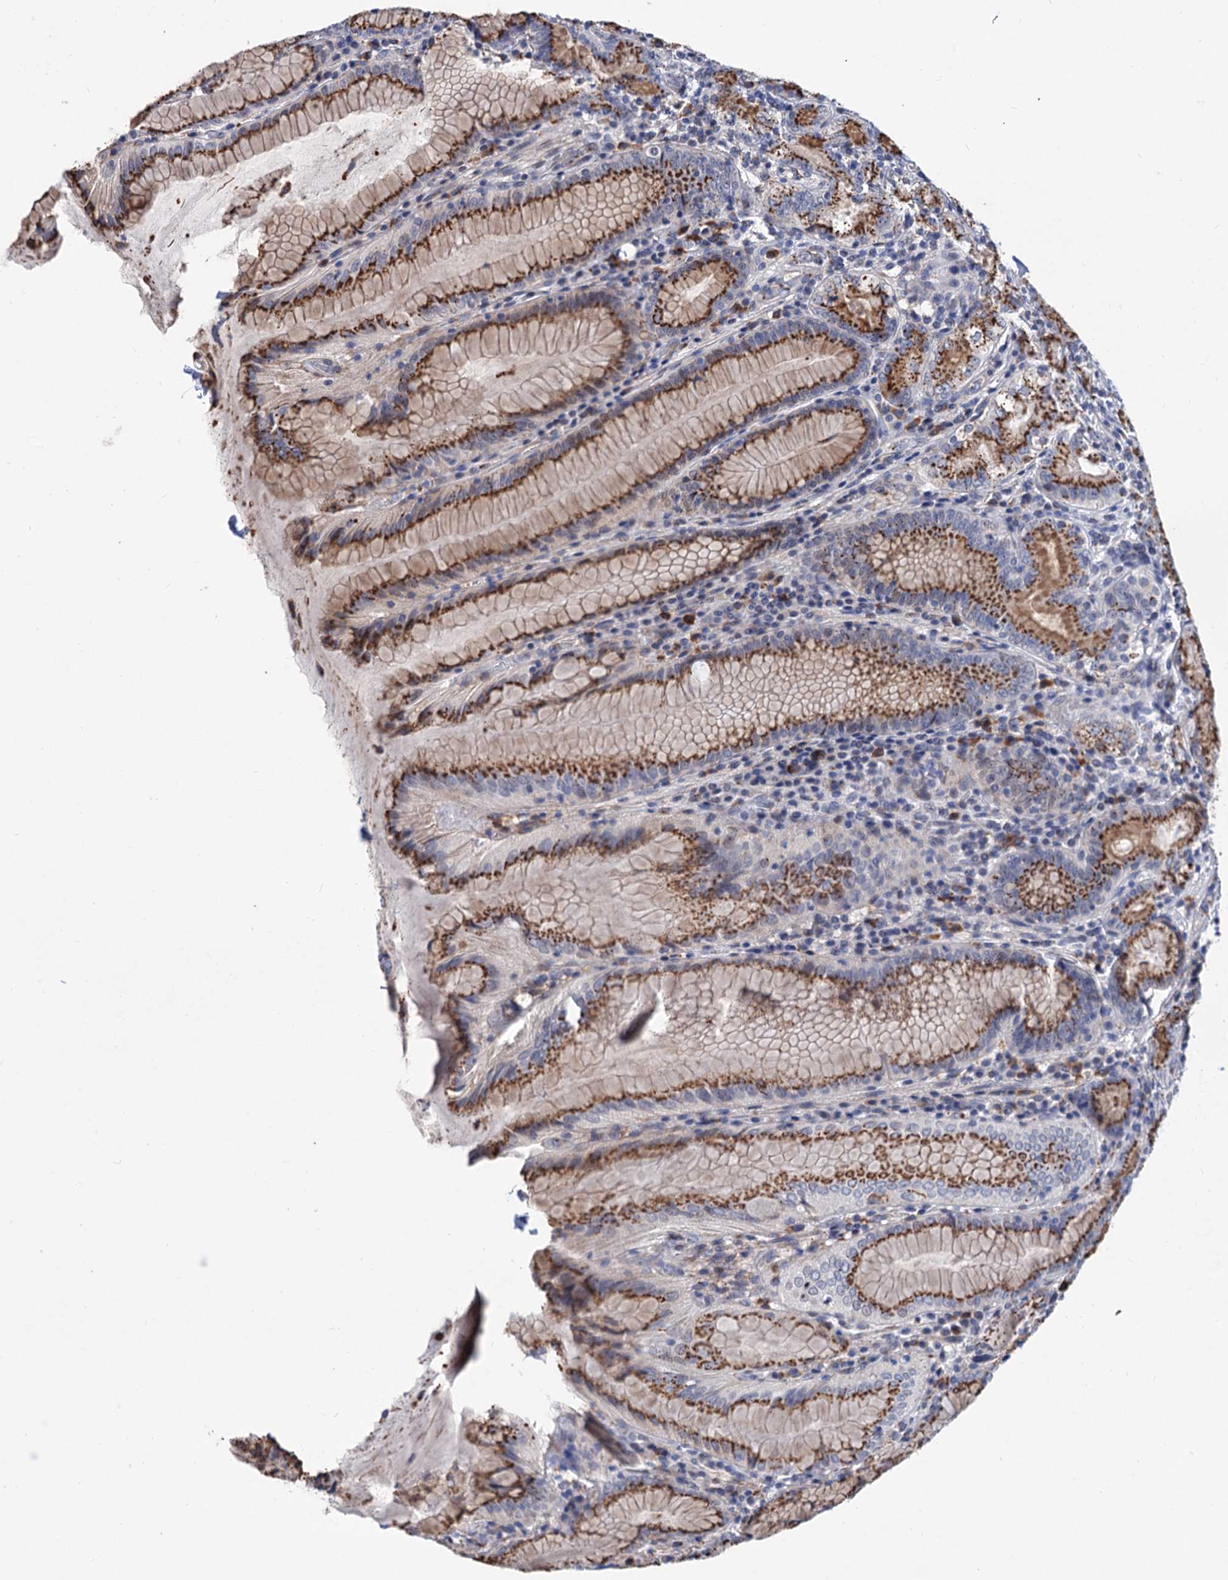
{"staining": {"intensity": "strong", "quantity": ">75%", "location": "cytoplasmic/membranous"}, "tissue": "stomach", "cell_type": "Glandular cells", "image_type": "normal", "snomed": [{"axis": "morphology", "description": "Normal tissue, NOS"}, {"axis": "topography", "description": "Stomach, upper"}, {"axis": "topography", "description": "Stomach, lower"}], "caption": "A high-resolution photomicrograph shows immunohistochemistry (IHC) staining of normal stomach, which demonstrates strong cytoplasmic/membranous positivity in approximately >75% of glandular cells.", "gene": "C11orf96", "patient": {"sex": "female", "age": 76}}